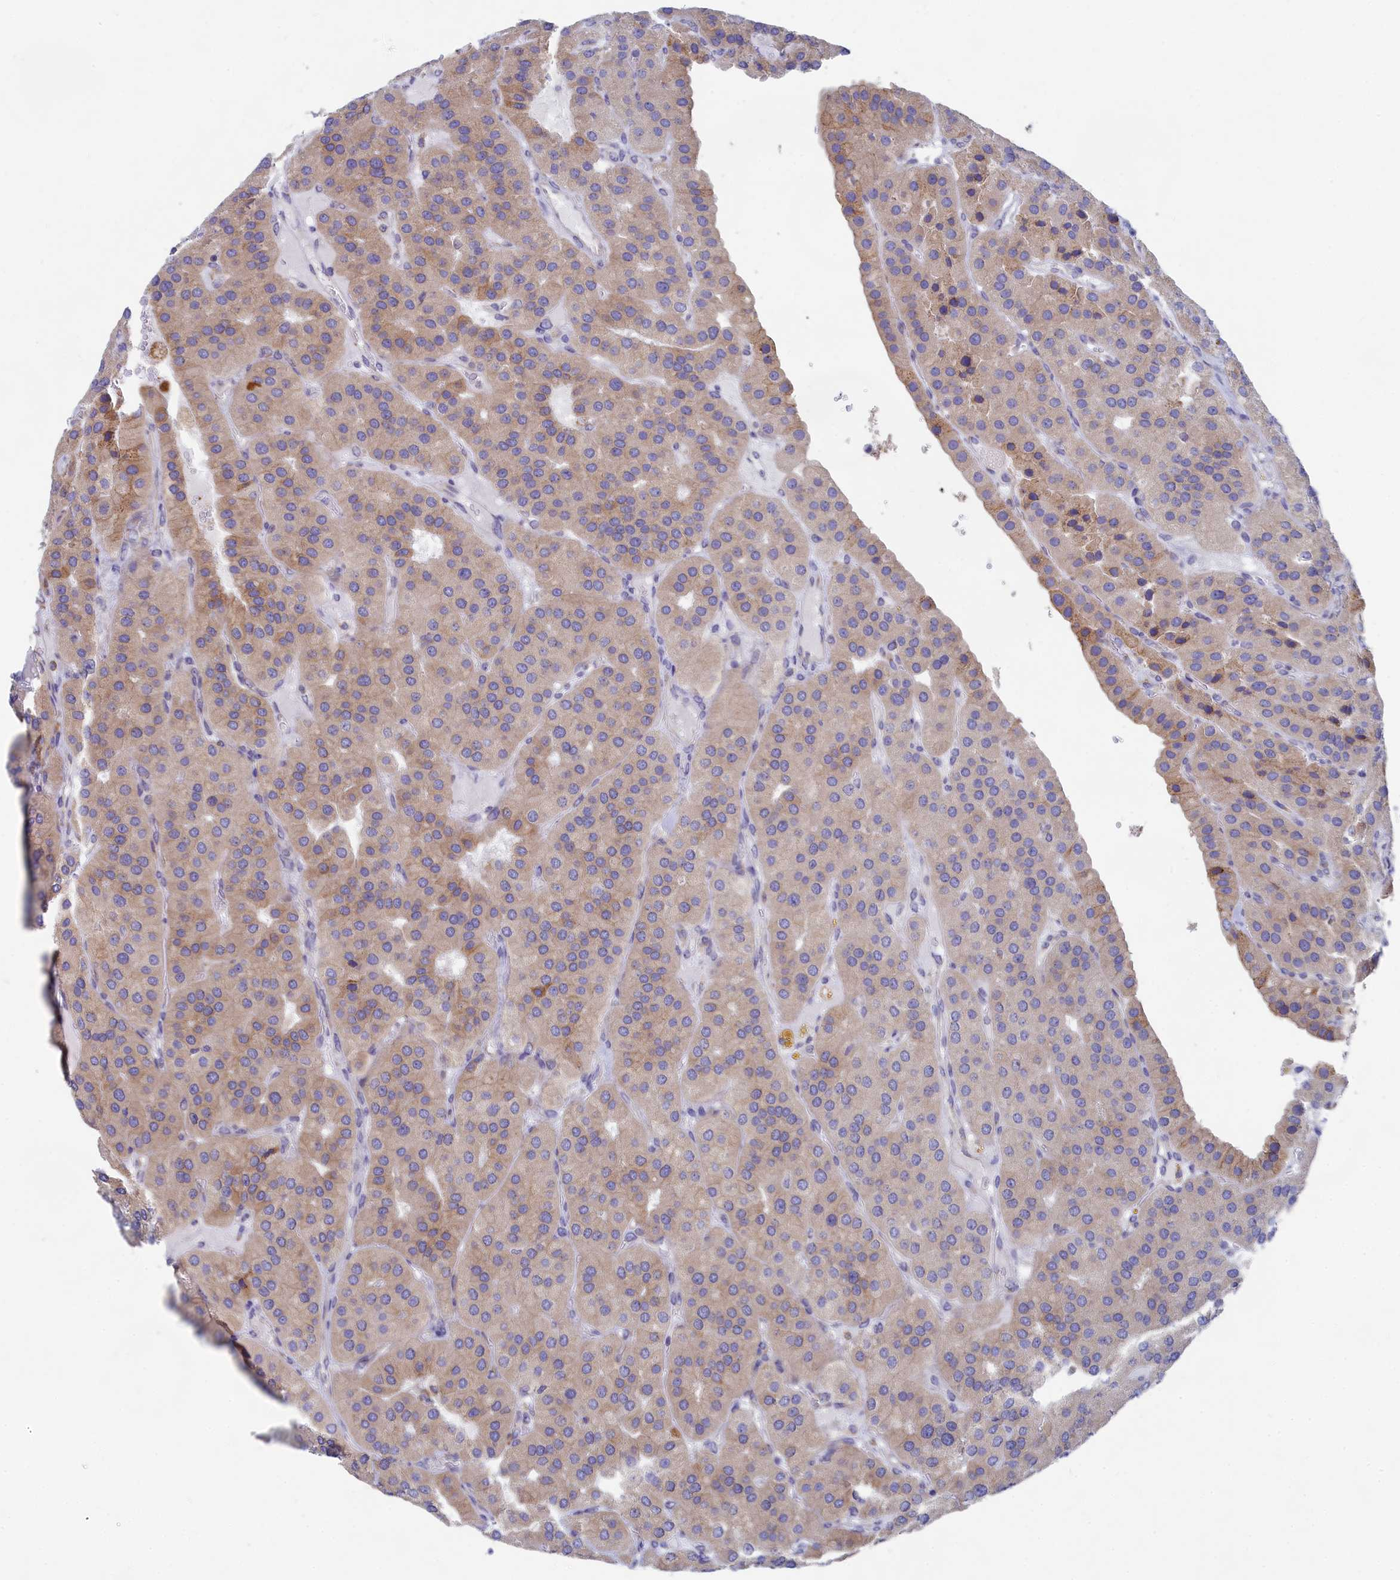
{"staining": {"intensity": "weak", "quantity": ">75%", "location": "cytoplasmic/membranous"}, "tissue": "parathyroid gland", "cell_type": "Glandular cells", "image_type": "normal", "snomed": [{"axis": "morphology", "description": "Normal tissue, NOS"}, {"axis": "morphology", "description": "Adenoma, NOS"}, {"axis": "topography", "description": "Parathyroid gland"}], "caption": "A micrograph of human parathyroid gland stained for a protein demonstrates weak cytoplasmic/membranous brown staining in glandular cells. Using DAB (3,3'-diaminobenzidine) (brown) and hematoxylin (blue) stains, captured at high magnification using brightfield microscopy.", "gene": "WDR35", "patient": {"sex": "female", "age": 86}}